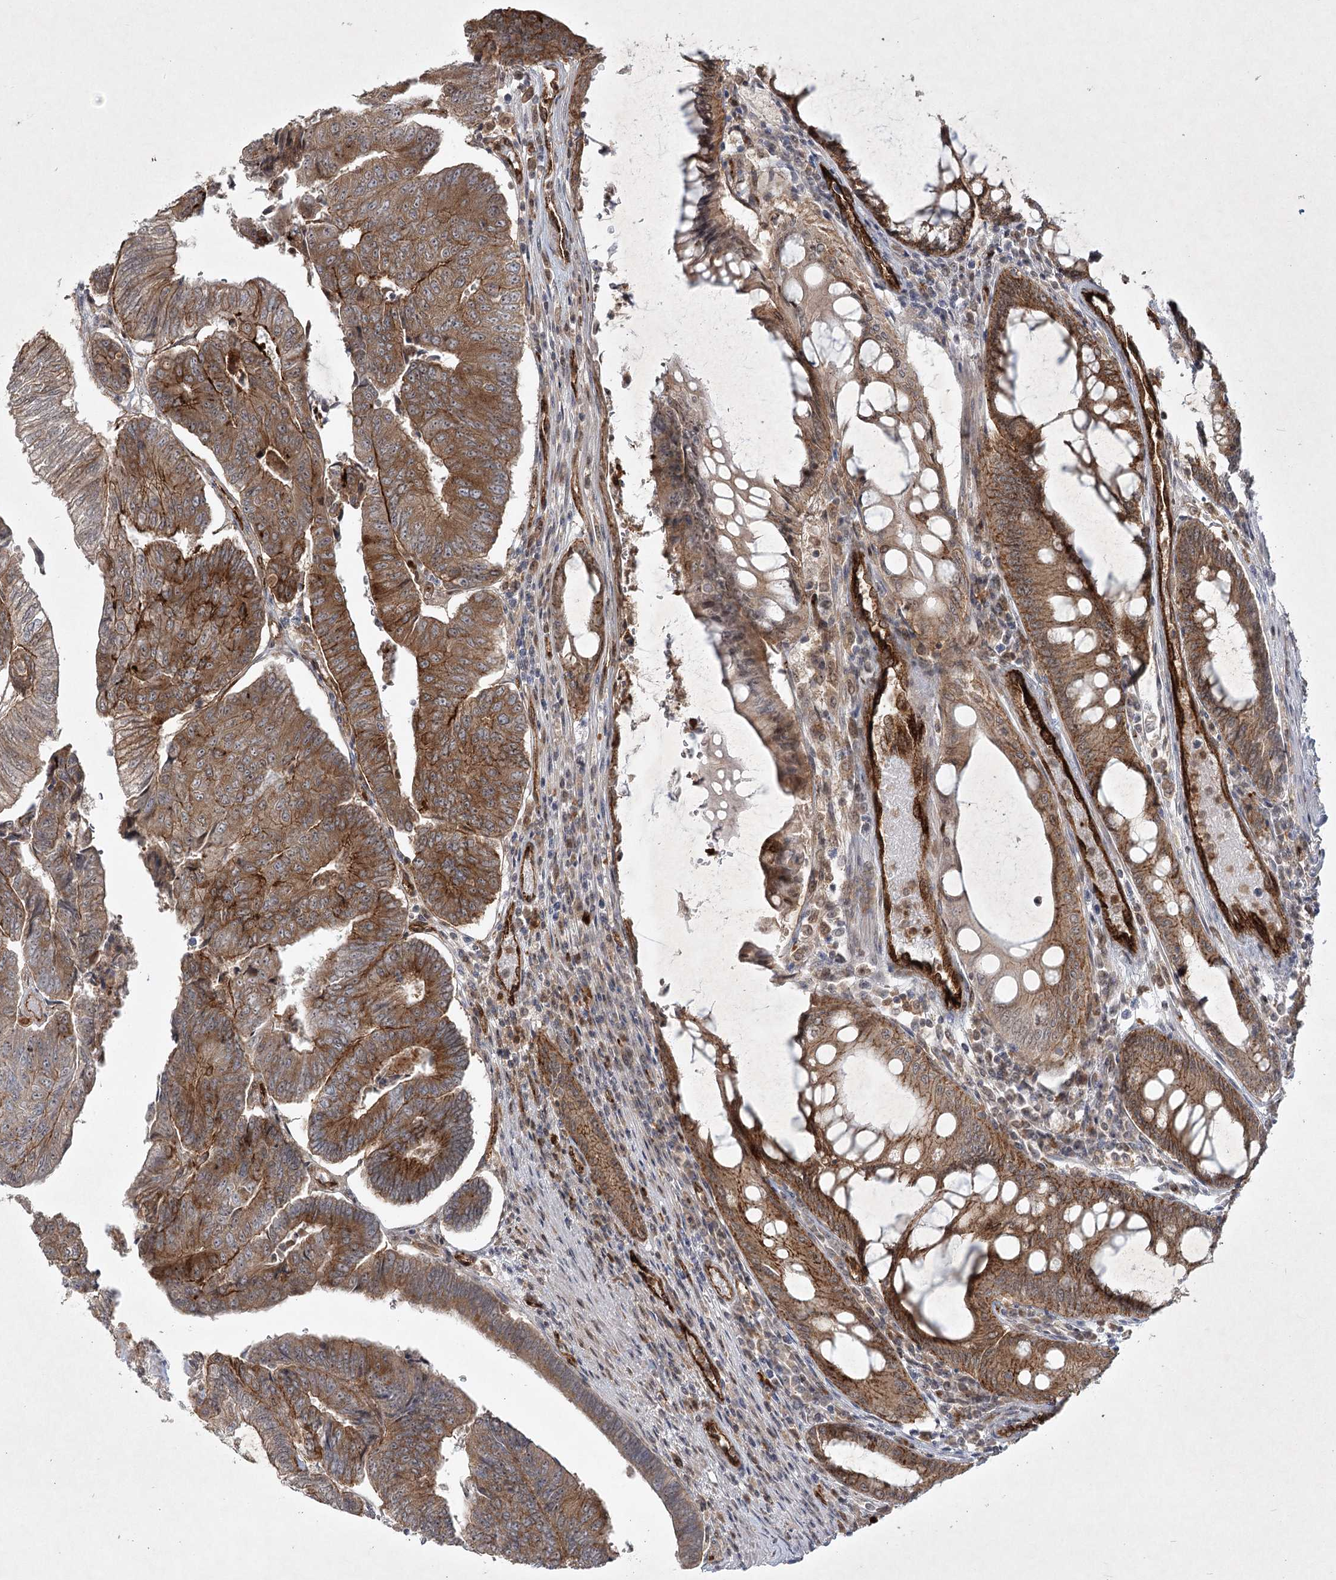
{"staining": {"intensity": "moderate", "quantity": ">75%", "location": "cytoplasmic/membranous"}, "tissue": "colorectal cancer", "cell_type": "Tumor cells", "image_type": "cancer", "snomed": [{"axis": "morphology", "description": "Adenocarcinoma, NOS"}, {"axis": "topography", "description": "Colon"}], "caption": "This micrograph reveals colorectal cancer stained with IHC to label a protein in brown. The cytoplasmic/membranous of tumor cells show moderate positivity for the protein. Nuclei are counter-stained blue.", "gene": "ARHGAP31", "patient": {"sex": "female", "age": 67}}